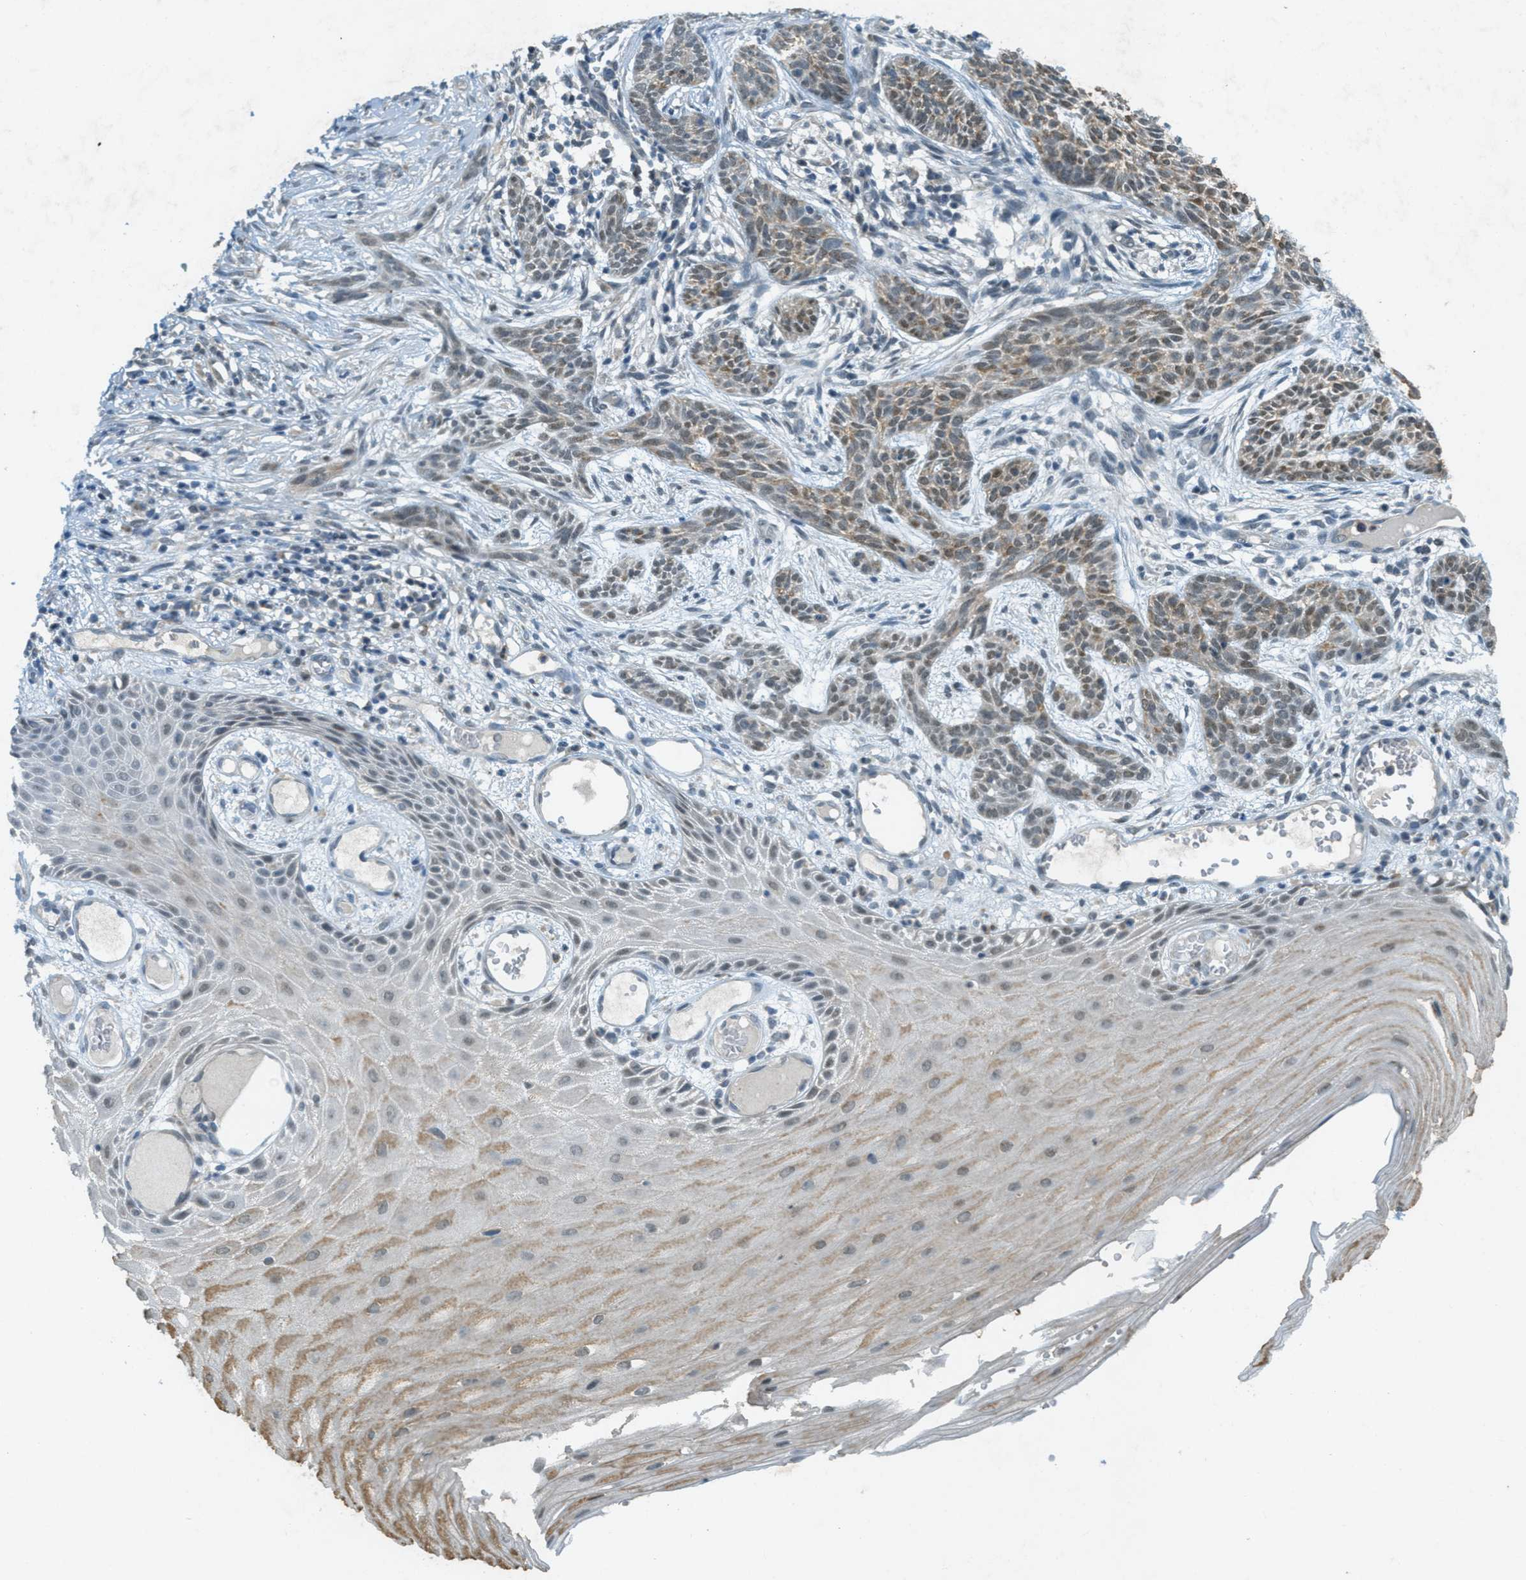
{"staining": {"intensity": "weak", "quantity": ">75%", "location": "cytoplasmic/membranous"}, "tissue": "skin cancer", "cell_type": "Tumor cells", "image_type": "cancer", "snomed": [{"axis": "morphology", "description": "Basal cell carcinoma"}, {"axis": "topography", "description": "Skin"}], "caption": "Tumor cells demonstrate low levels of weak cytoplasmic/membranous expression in about >75% of cells in human skin basal cell carcinoma.", "gene": "TCF20", "patient": {"sex": "female", "age": 59}}